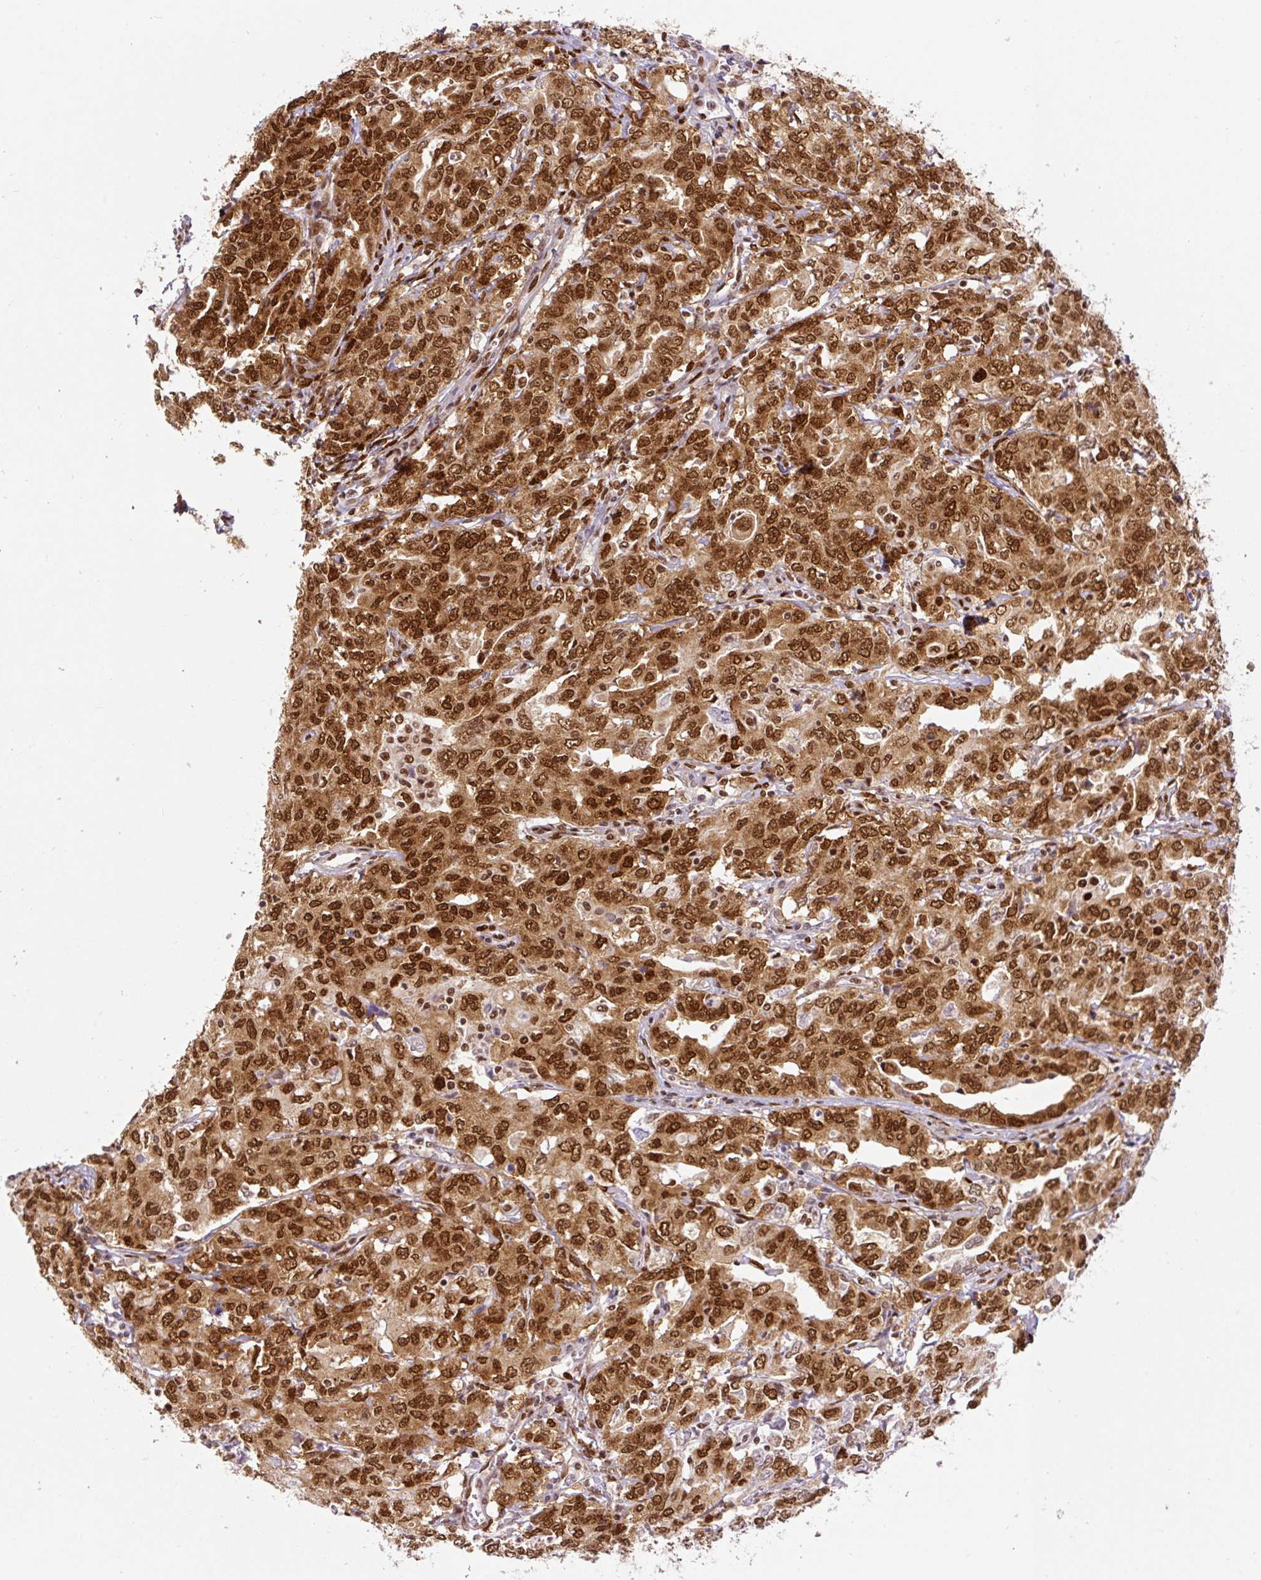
{"staining": {"intensity": "strong", "quantity": ">75%", "location": "nuclear"}, "tissue": "ovarian cancer", "cell_type": "Tumor cells", "image_type": "cancer", "snomed": [{"axis": "morphology", "description": "Carcinoma, endometroid"}, {"axis": "topography", "description": "Ovary"}], "caption": "The photomicrograph shows staining of ovarian cancer (endometroid carcinoma), revealing strong nuclear protein positivity (brown color) within tumor cells.", "gene": "FUS", "patient": {"sex": "female", "age": 62}}